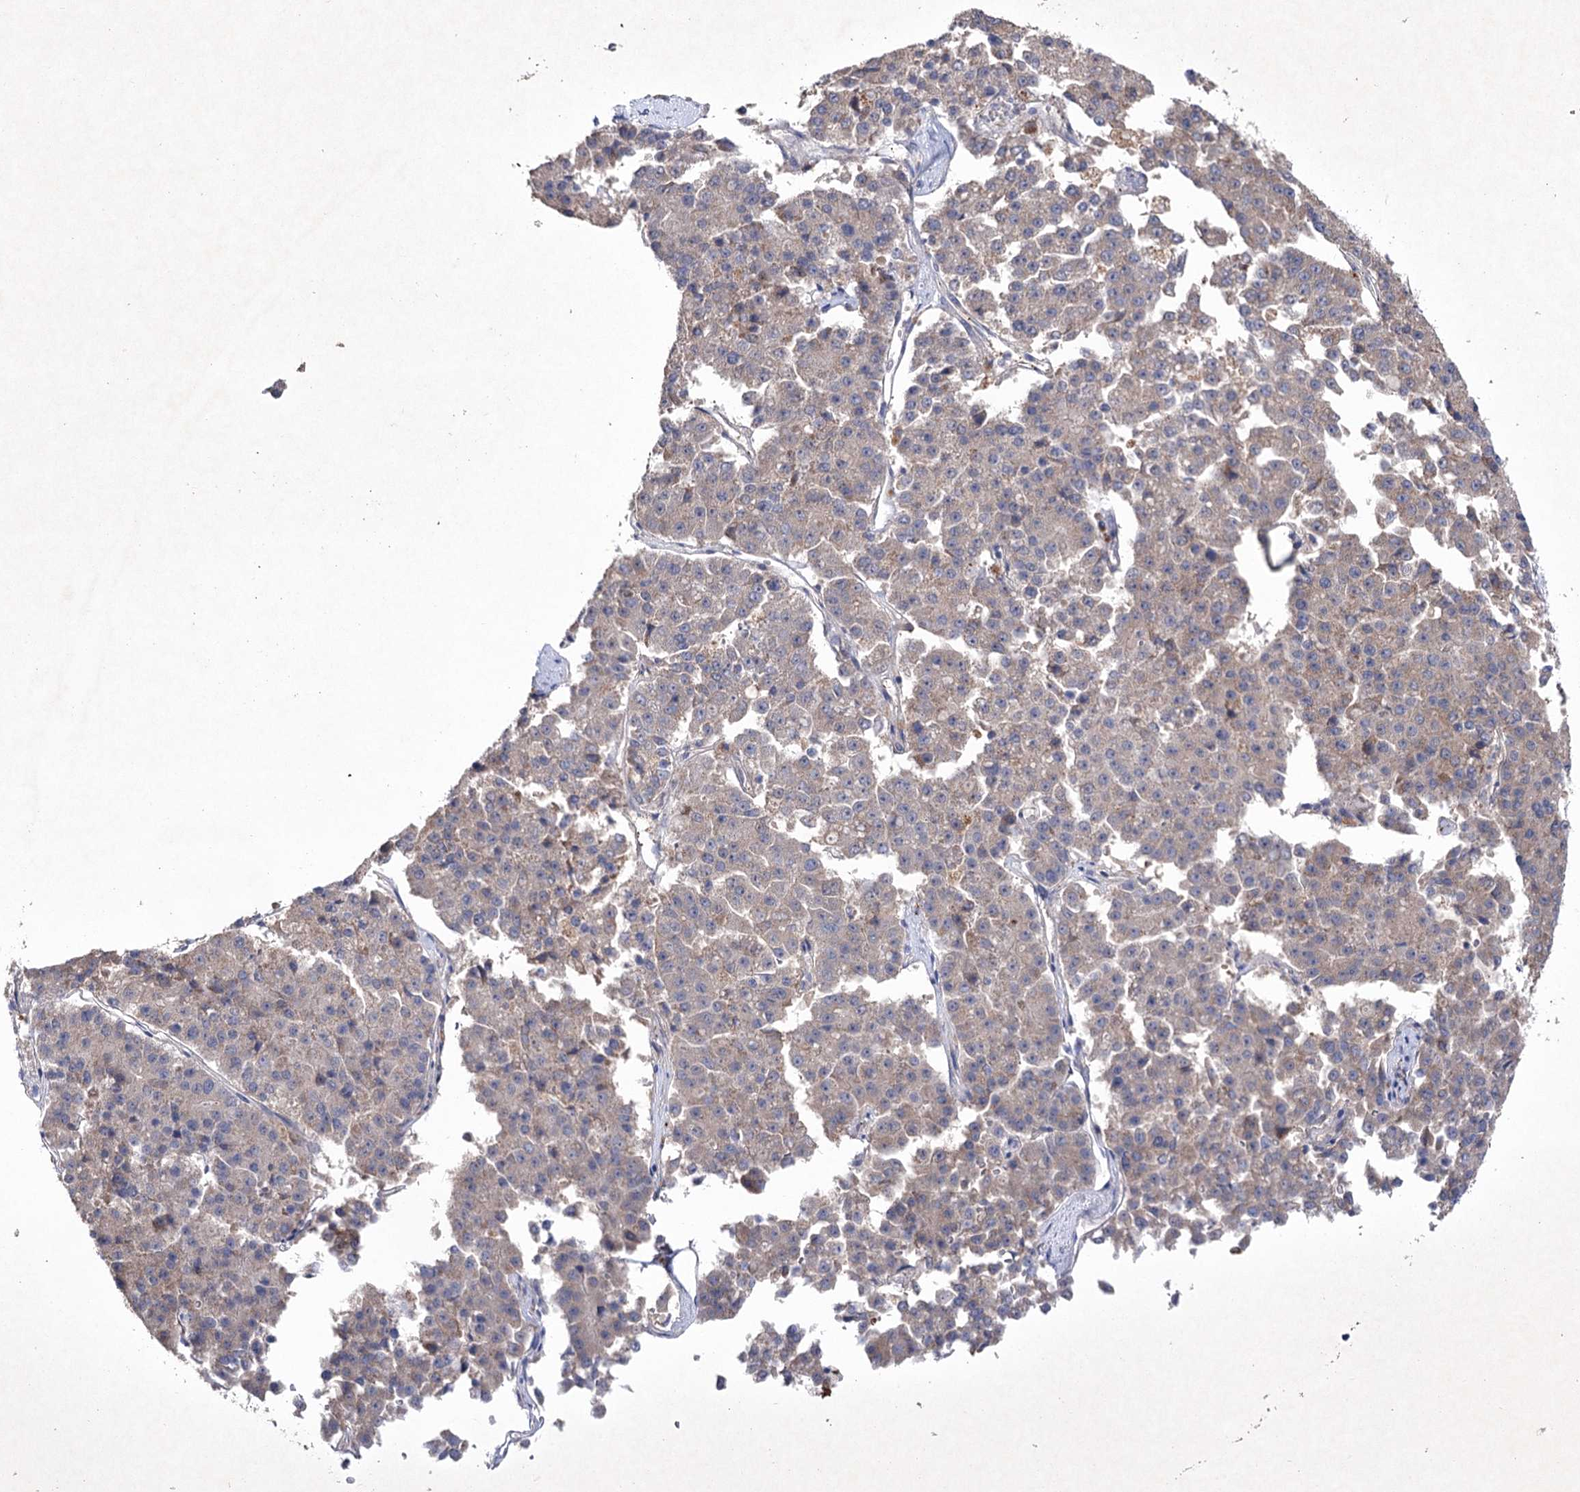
{"staining": {"intensity": "weak", "quantity": "<25%", "location": "cytoplasmic/membranous"}, "tissue": "pancreatic cancer", "cell_type": "Tumor cells", "image_type": "cancer", "snomed": [{"axis": "morphology", "description": "Adenocarcinoma, NOS"}, {"axis": "topography", "description": "Pancreas"}], "caption": "DAB immunohistochemical staining of pancreatic adenocarcinoma reveals no significant positivity in tumor cells.", "gene": "SEMA4G", "patient": {"sex": "male", "age": 50}}